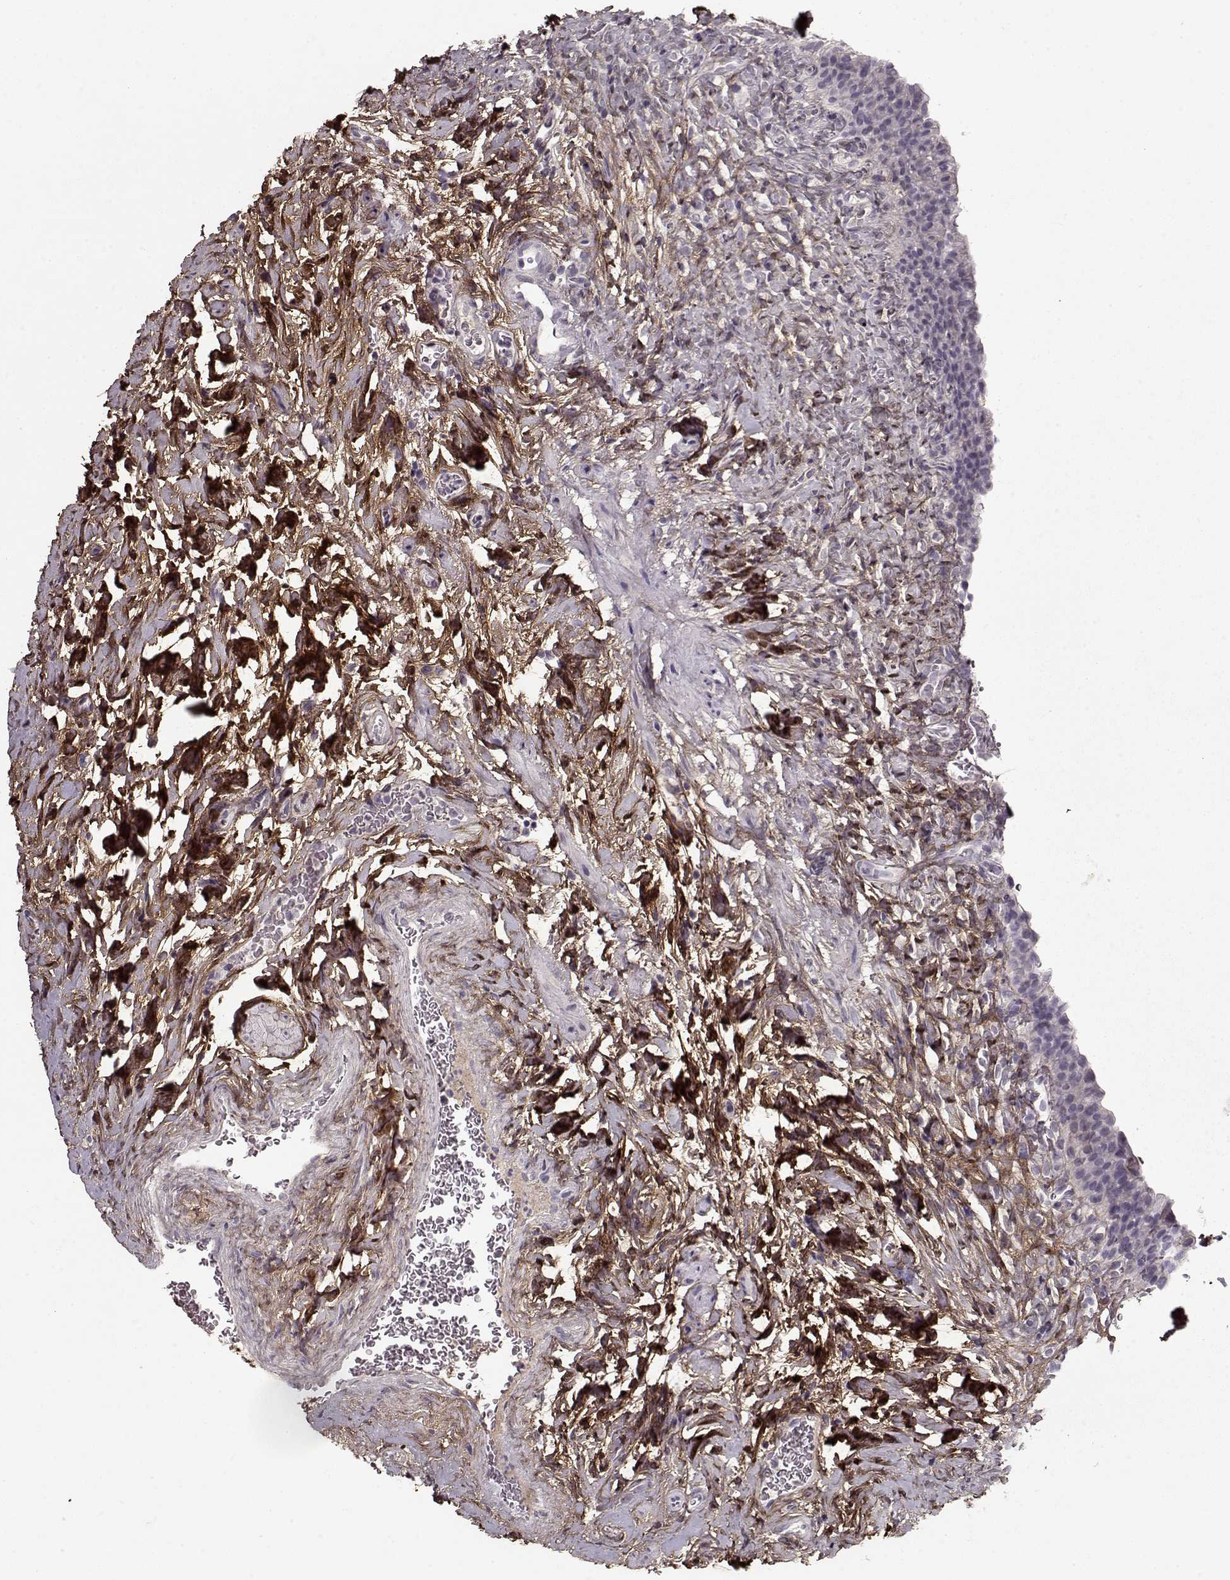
{"staining": {"intensity": "negative", "quantity": "none", "location": "none"}, "tissue": "urinary bladder", "cell_type": "Urothelial cells", "image_type": "normal", "snomed": [{"axis": "morphology", "description": "Normal tissue, NOS"}, {"axis": "topography", "description": "Urinary bladder"}], "caption": "DAB (3,3'-diaminobenzidine) immunohistochemical staining of unremarkable human urinary bladder reveals no significant positivity in urothelial cells.", "gene": "LUM", "patient": {"sex": "male", "age": 76}}